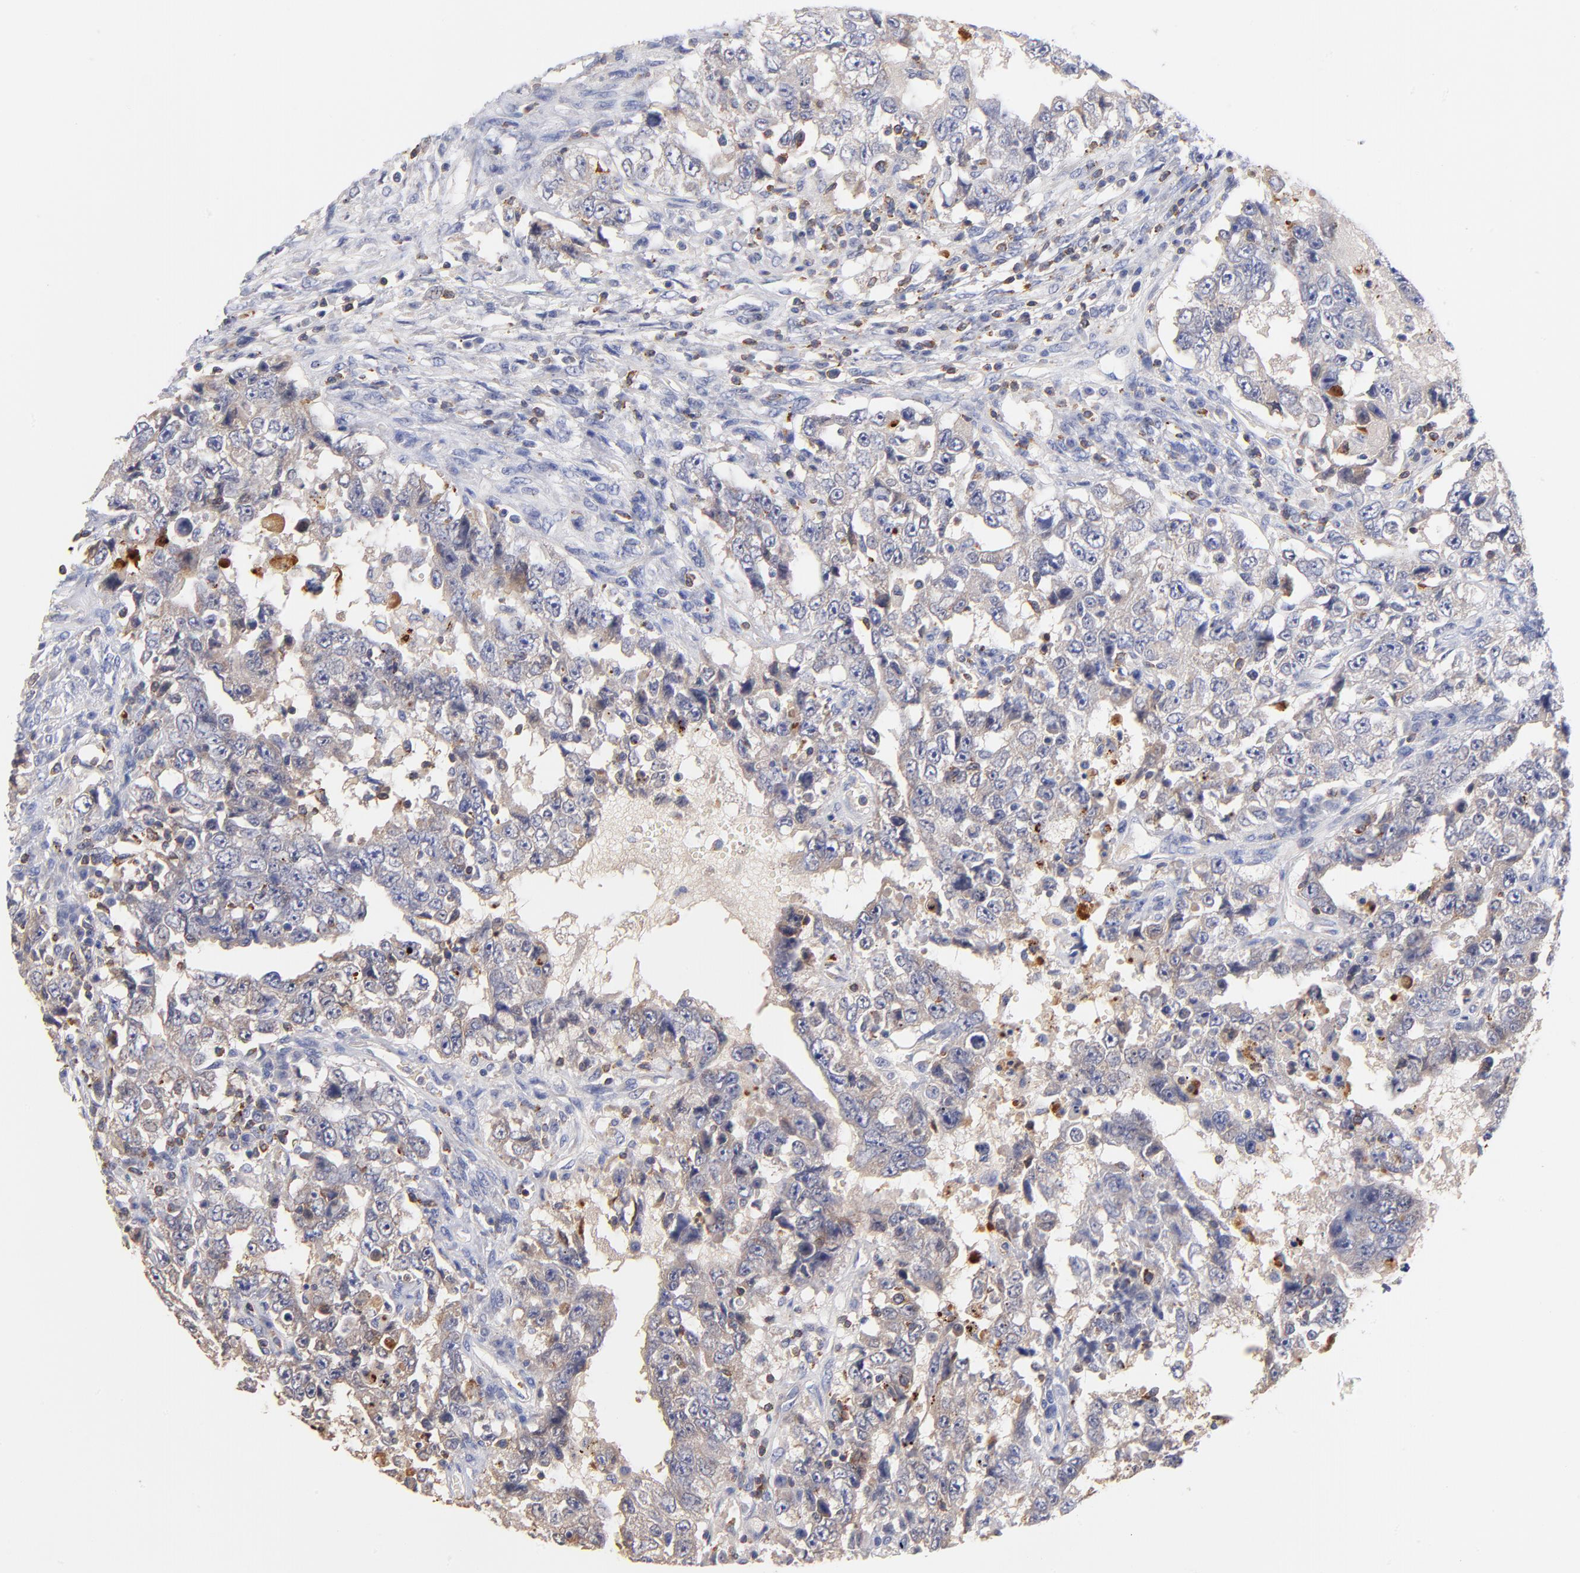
{"staining": {"intensity": "weak", "quantity": "25%-75%", "location": "cytoplasmic/membranous"}, "tissue": "testis cancer", "cell_type": "Tumor cells", "image_type": "cancer", "snomed": [{"axis": "morphology", "description": "Carcinoma, Embryonal, NOS"}, {"axis": "topography", "description": "Testis"}], "caption": "A micrograph of testis cancer (embryonal carcinoma) stained for a protein exhibits weak cytoplasmic/membranous brown staining in tumor cells.", "gene": "KREMEN2", "patient": {"sex": "male", "age": 26}}